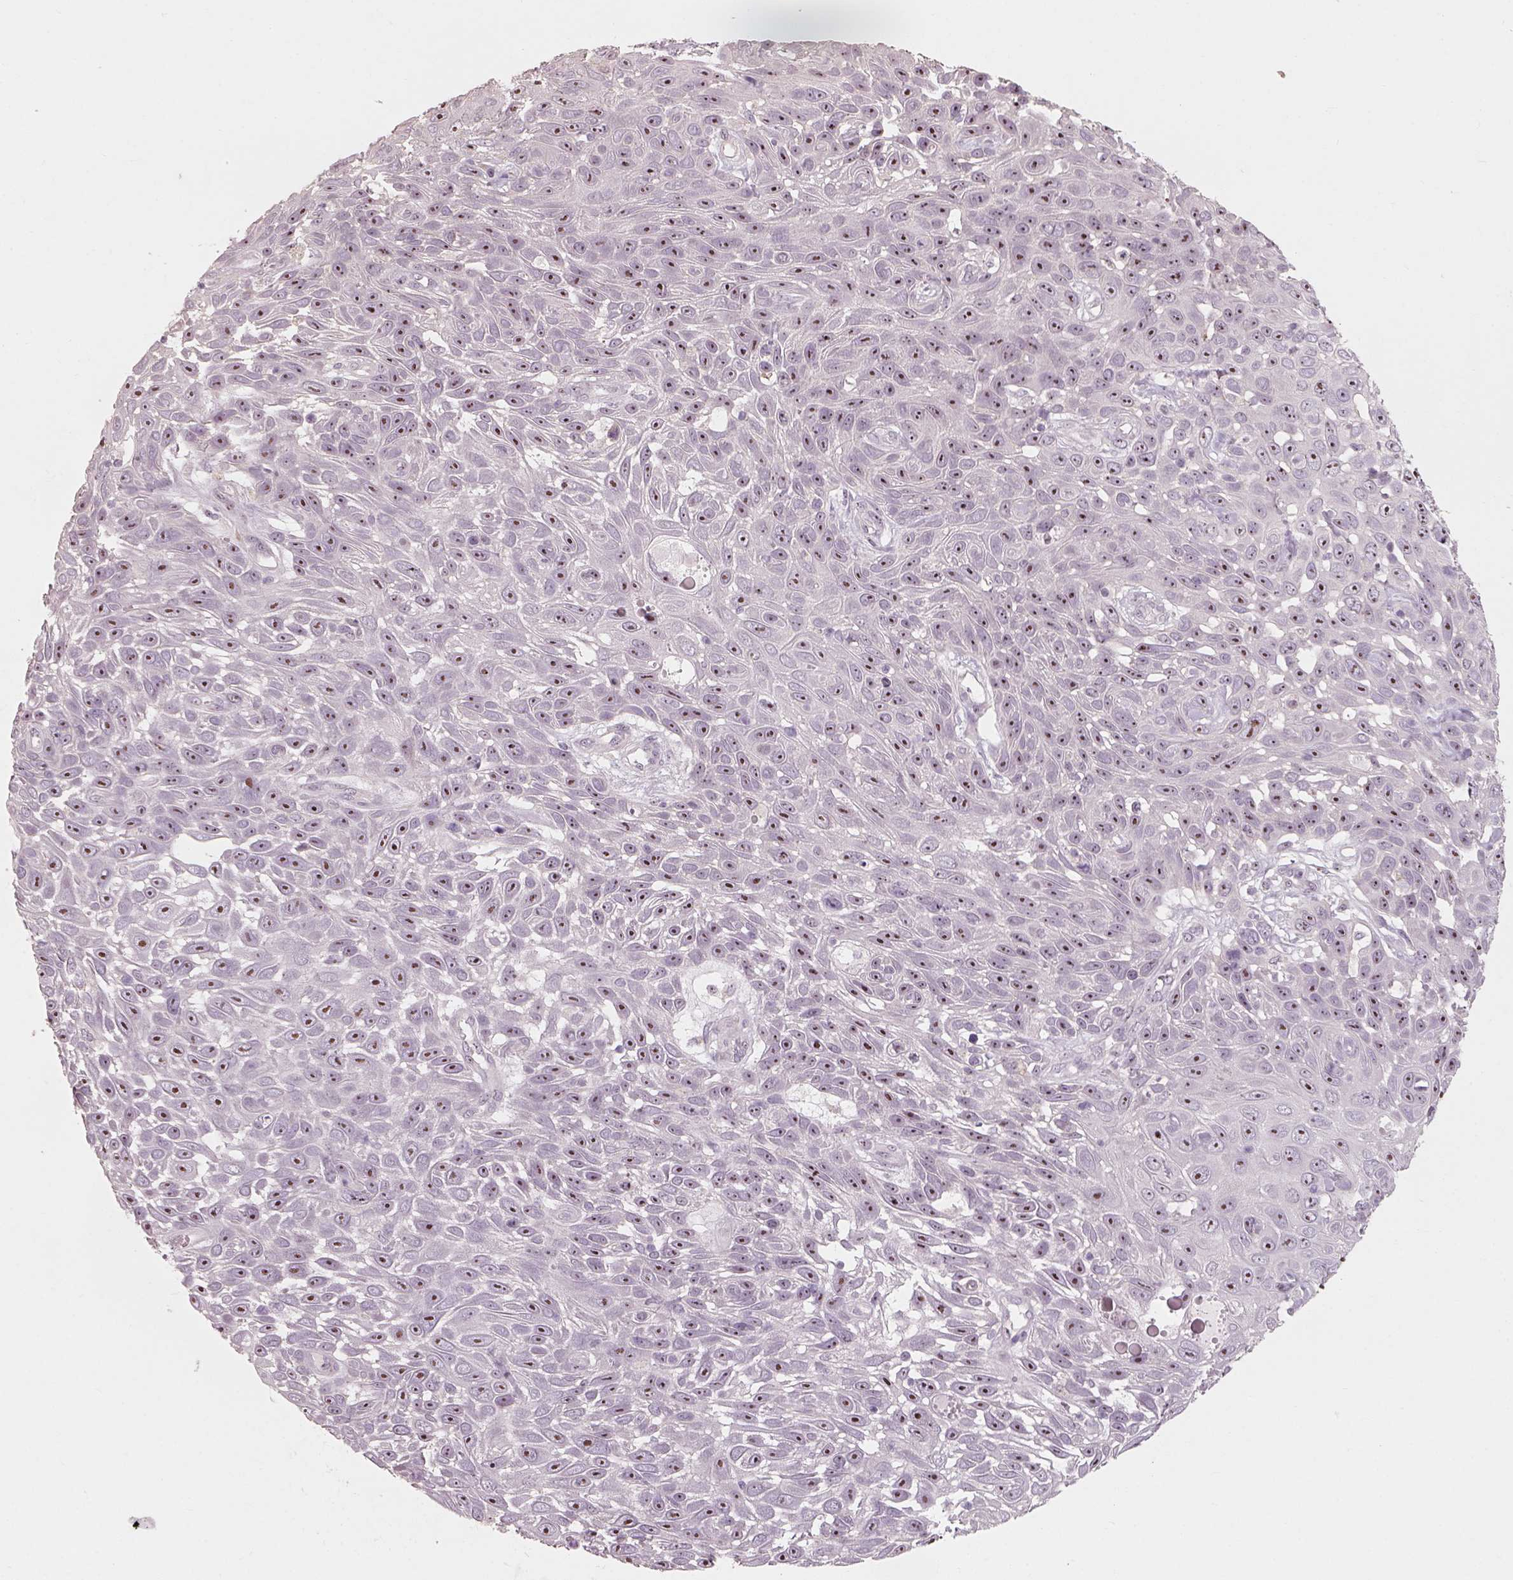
{"staining": {"intensity": "moderate", "quantity": ">75%", "location": "nuclear"}, "tissue": "skin cancer", "cell_type": "Tumor cells", "image_type": "cancer", "snomed": [{"axis": "morphology", "description": "Squamous cell carcinoma, NOS"}, {"axis": "topography", "description": "Skin"}], "caption": "There is medium levels of moderate nuclear staining in tumor cells of skin squamous cell carcinoma, as demonstrated by immunohistochemical staining (brown color).", "gene": "CDS1", "patient": {"sex": "male", "age": 82}}